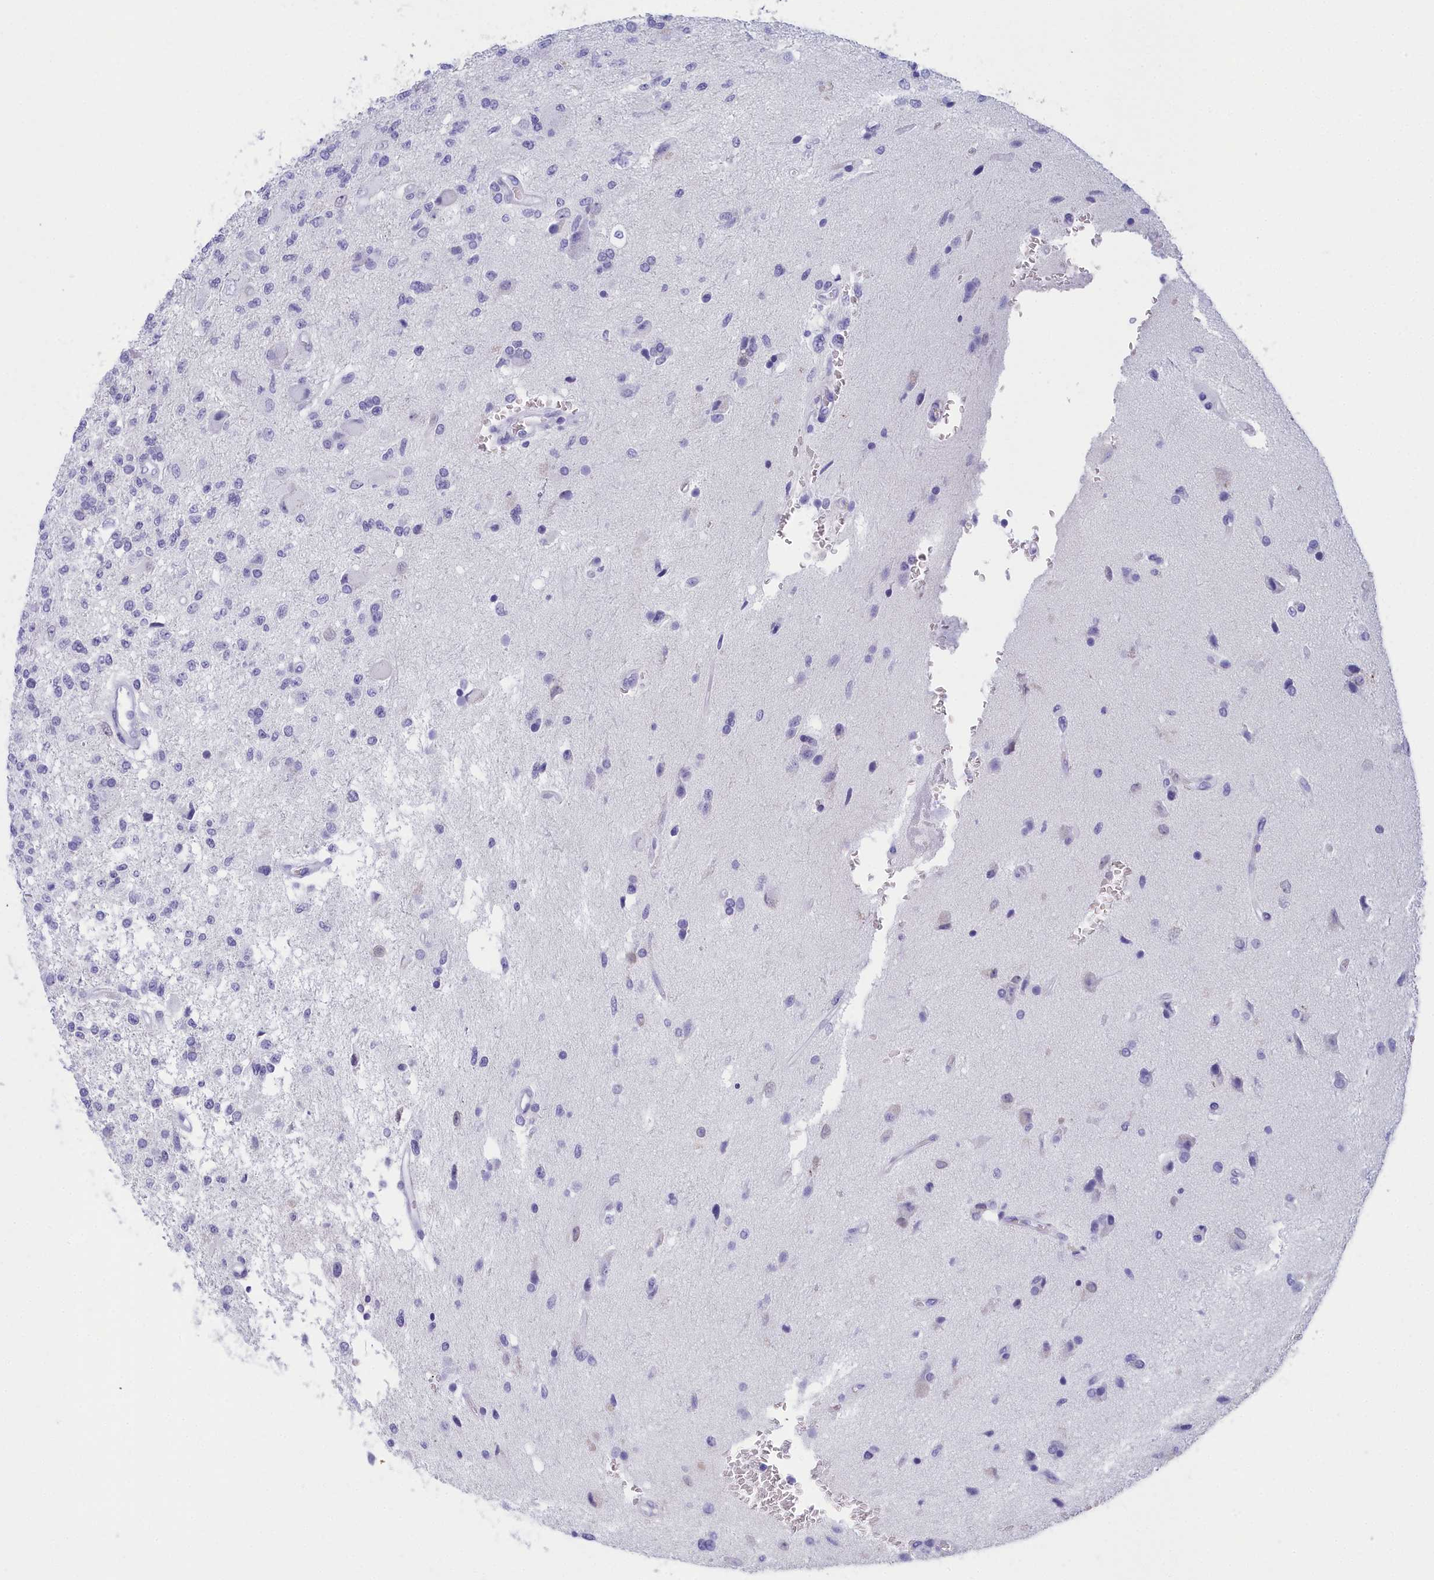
{"staining": {"intensity": "negative", "quantity": "none", "location": "none"}, "tissue": "glioma", "cell_type": "Tumor cells", "image_type": "cancer", "snomed": [{"axis": "morphology", "description": "Glioma, malignant, High grade"}, {"axis": "topography", "description": "Brain"}], "caption": "DAB (3,3'-diaminobenzidine) immunohistochemical staining of human malignant high-grade glioma displays no significant expression in tumor cells.", "gene": "CCDC97", "patient": {"sex": "male", "age": 56}}